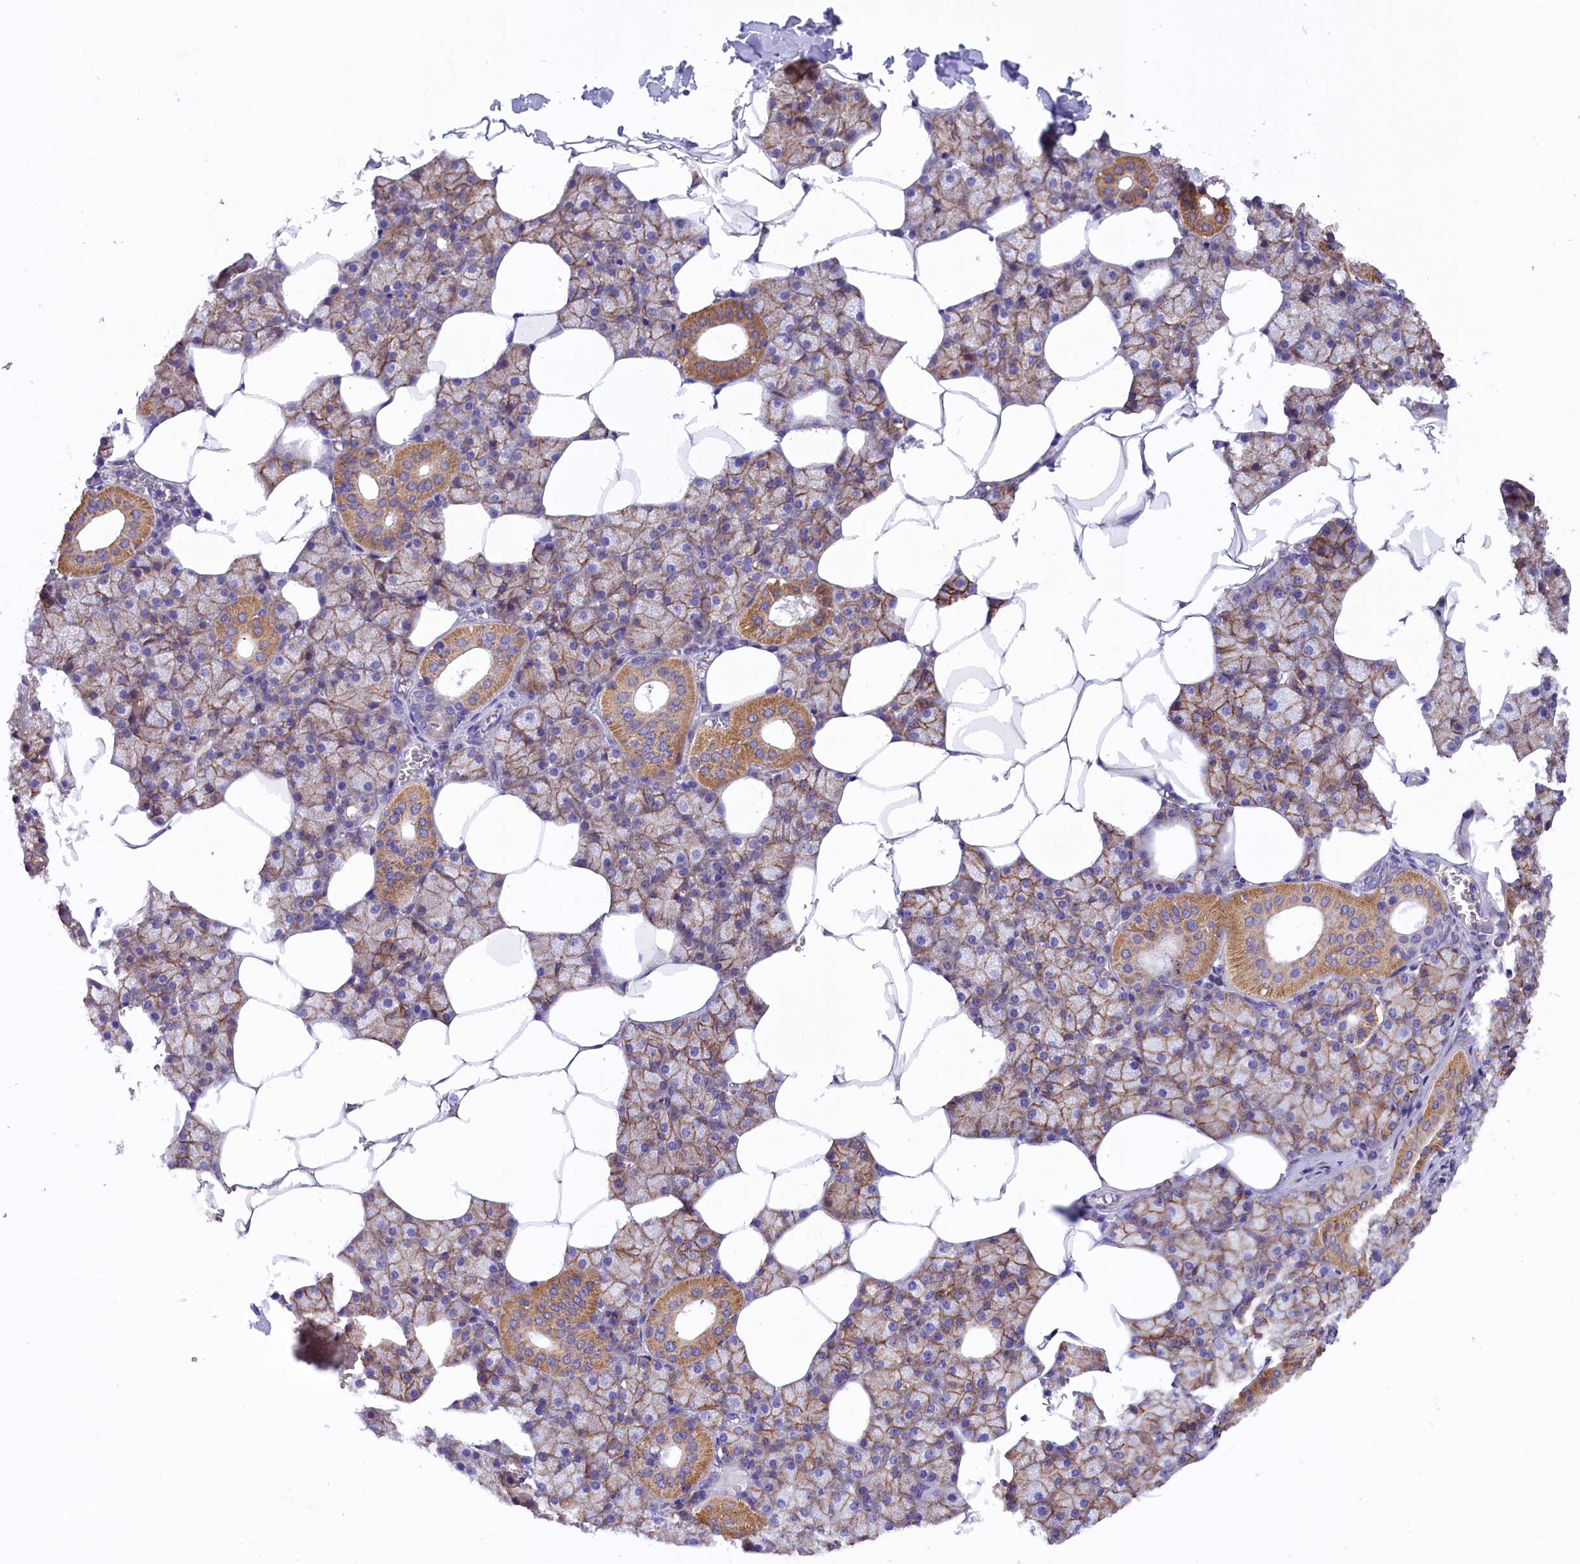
{"staining": {"intensity": "moderate", "quantity": ">75%", "location": "cytoplasmic/membranous"}, "tissue": "salivary gland", "cell_type": "Glandular cells", "image_type": "normal", "snomed": [{"axis": "morphology", "description": "Normal tissue, NOS"}, {"axis": "topography", "description": "Salivary gland"}], "caption": "A histopathology image of human salivary gland stained for a protein demonstrates moderate cytoplasmic/membranous brown staining in glandular cells. (DAB IHC with brightfield microscopy, high magnification).", "gene": "DNAJB9", "patient": {"sex": "male", "age": 62}}